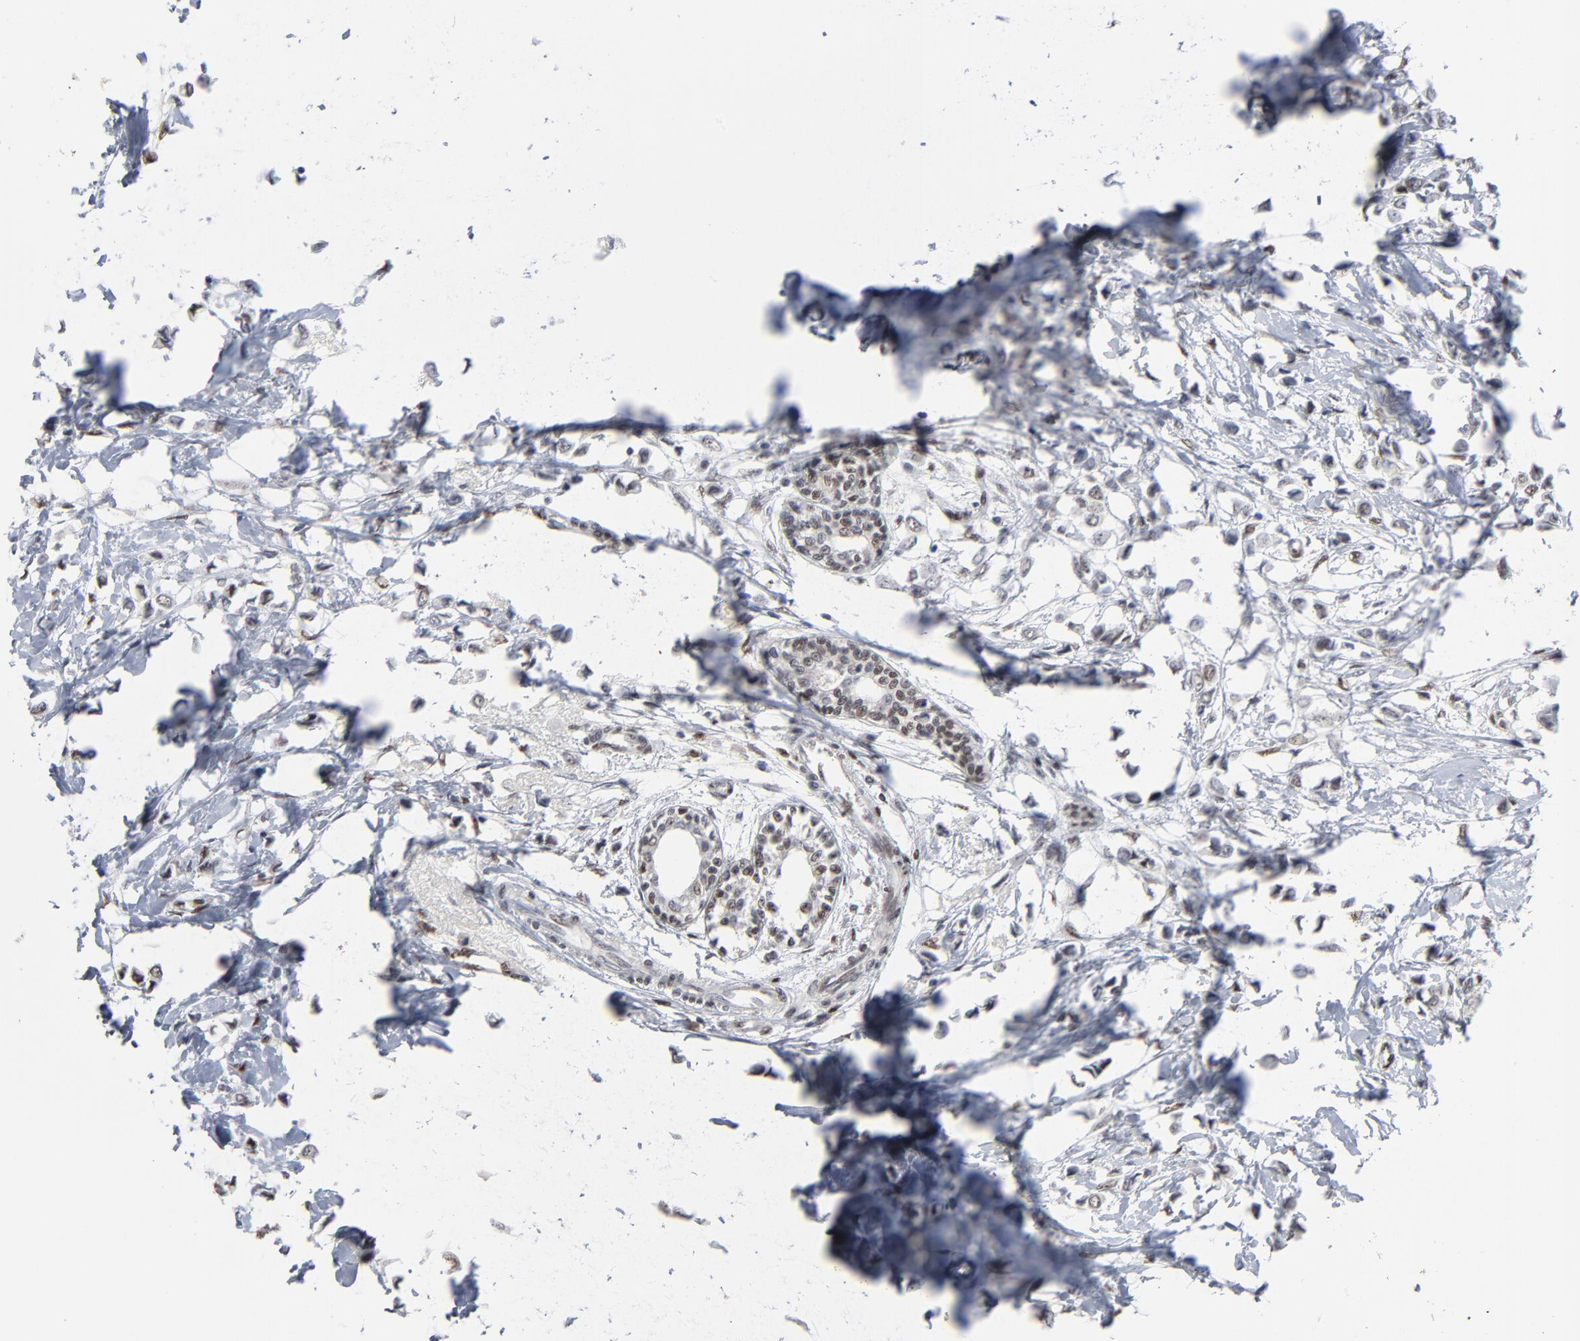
{"staining": {"intensity": "negative", "quantity": "none", "location": "none"}, "tissue": "breast cancer", "cell_type": "Tumor cells", "image_type": "cancer", "snomed": [{"axis": "morphology", "description": "Lobular carcinoma"}, {"axis": "topography", "description": "Breast"}], "caption": "This is a micrograph of IHC staining of breast cancer (lobular carcinoma), which shows no staining in tumor cells.", "gene": "ATF7", "patient": {"sex": "female", "age": 51}}